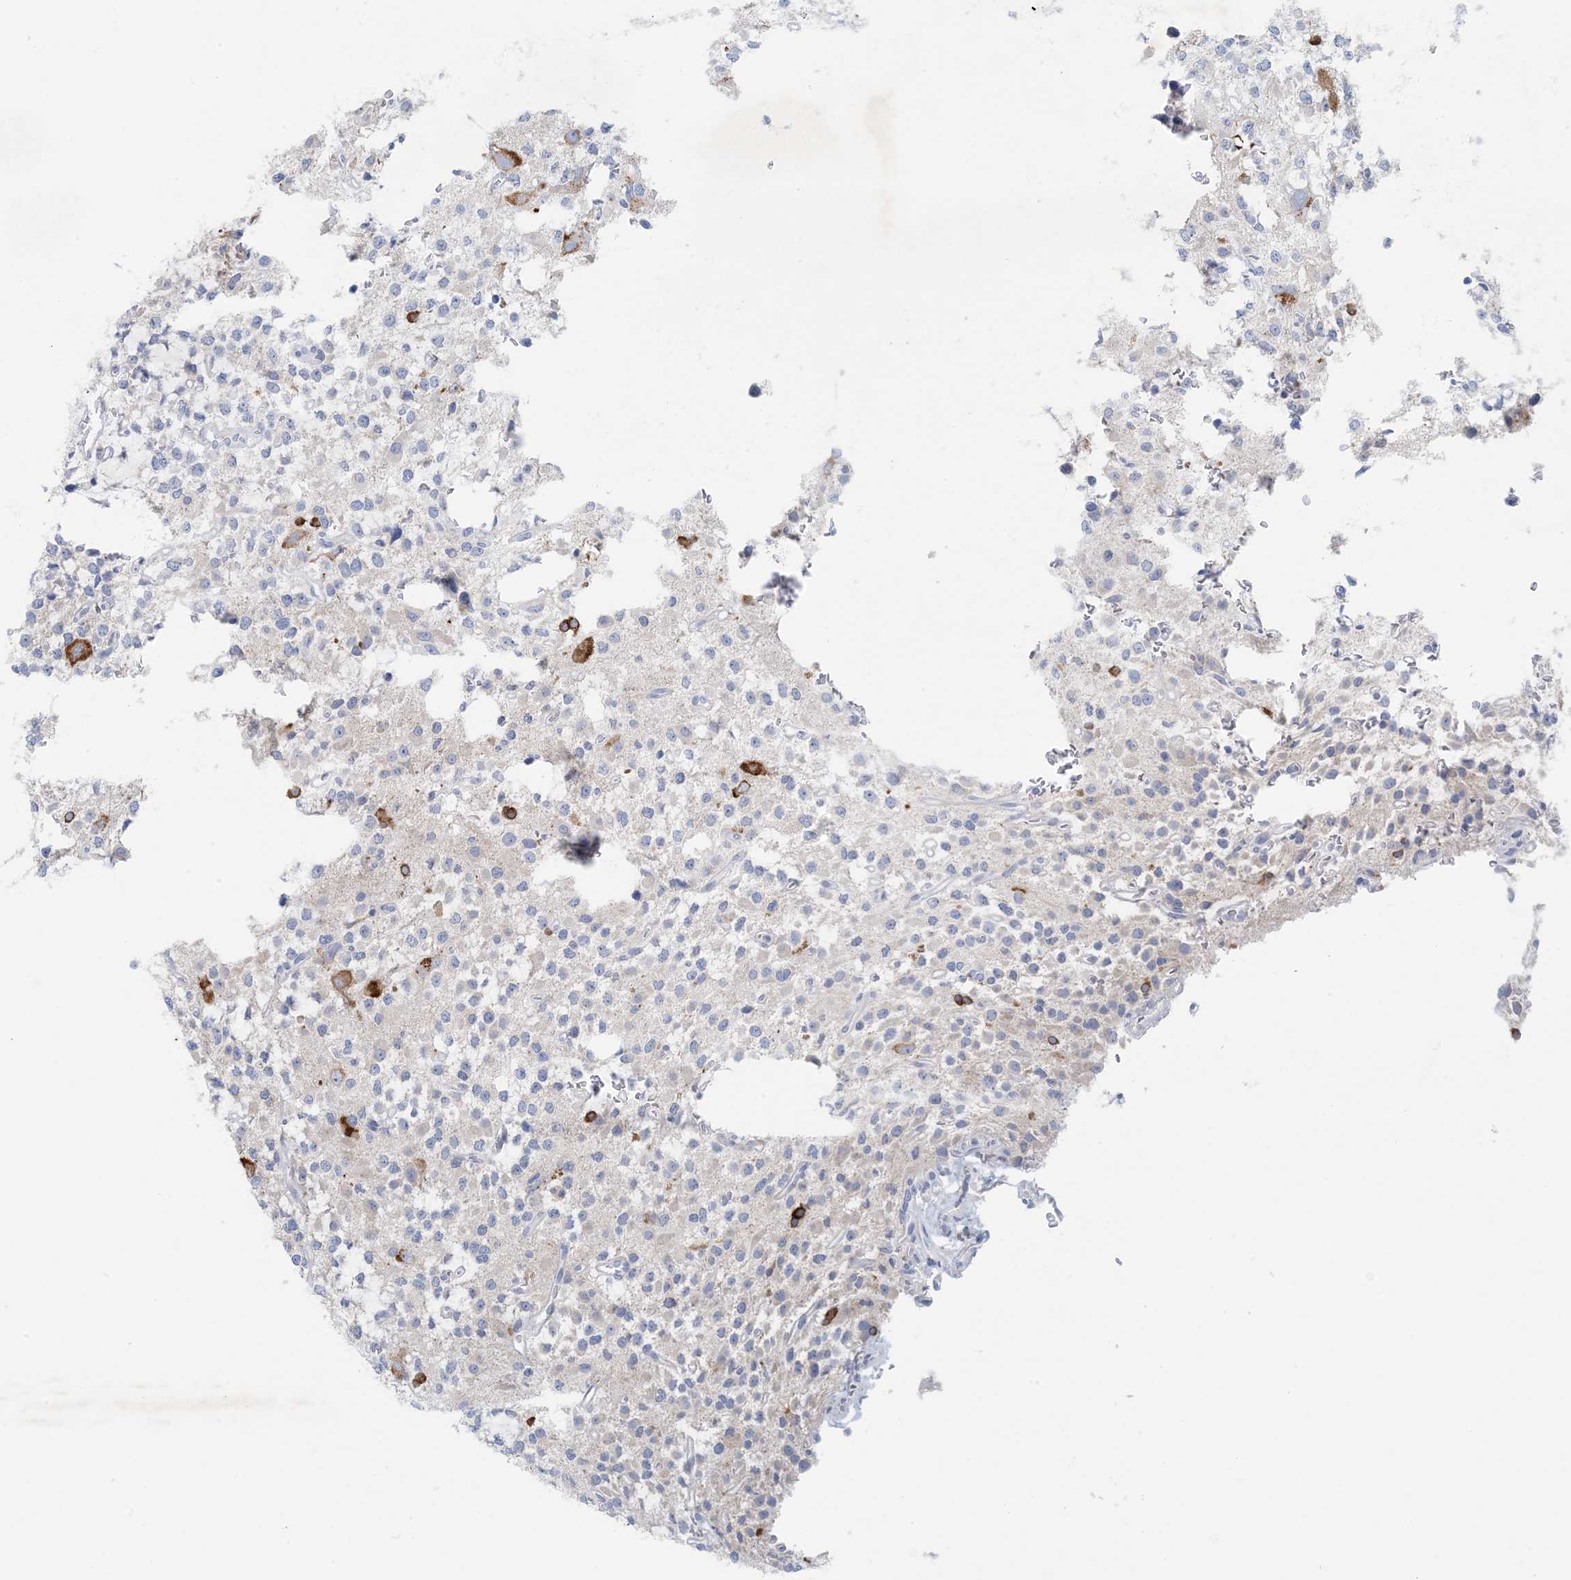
{"staining": {"intensity": "negative", "quantity": "none", "location": "none"}, "tissue": "glioma", "cell_type": "Tumor cells", "image_type": "cancer", "snomed": [{"axis": "morphology", "description": "Glioma, malignant, High grade"}, {"axis": "topography", "description": "Brain"}], "caption": "Tumor cells are negative for brown protein staining in glioma. (Stains: DAB IHC with hematoxylin counter stain, Microscopy: brightfield microscopy at high magnification).", "gene": "GABRG1", "patient": {"sex": "female", "age": 62}}